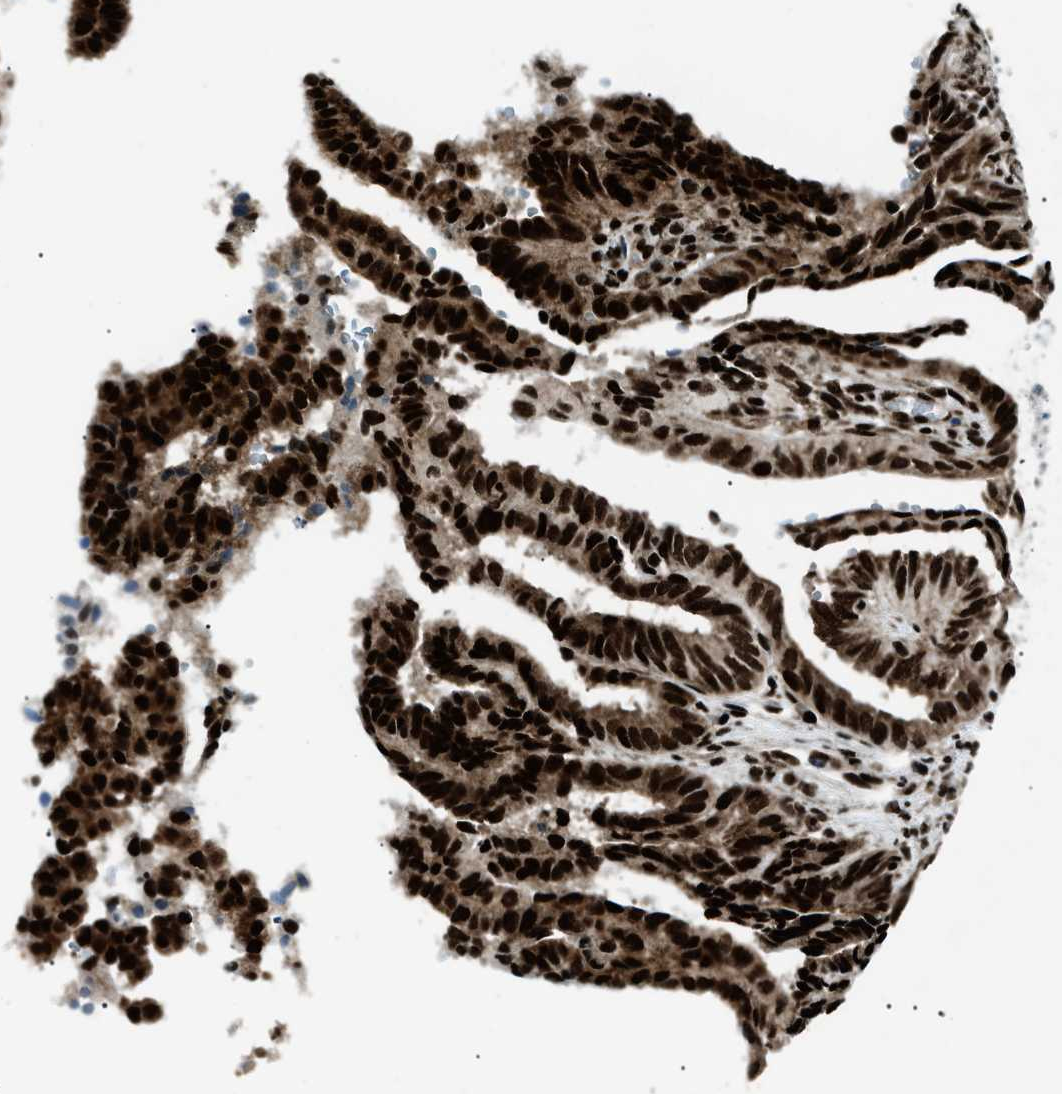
{"staining": {"intensity": "strong", "quantity": ">75%", "location": "cytoplasmic/membranous,nuclear"}, "tissue": "endometrial cancer", "cell_type": "Tumor cells", "image_type": "cancer", "snomed": [{"axis": "morphology", "description": "Adenocarcinoma, NOS"}, {"axis": "topography", "description": "Endometrium"}], "caption": "Brown immunohistochemical staining in human endometrial adenocarcinoma shows strong cytoplasmic/membranous and nuclear positivity in approximately >75% of tumor cells.", "gene": "HNRNPK", "patient": {"sex": "female", "age": 58}}